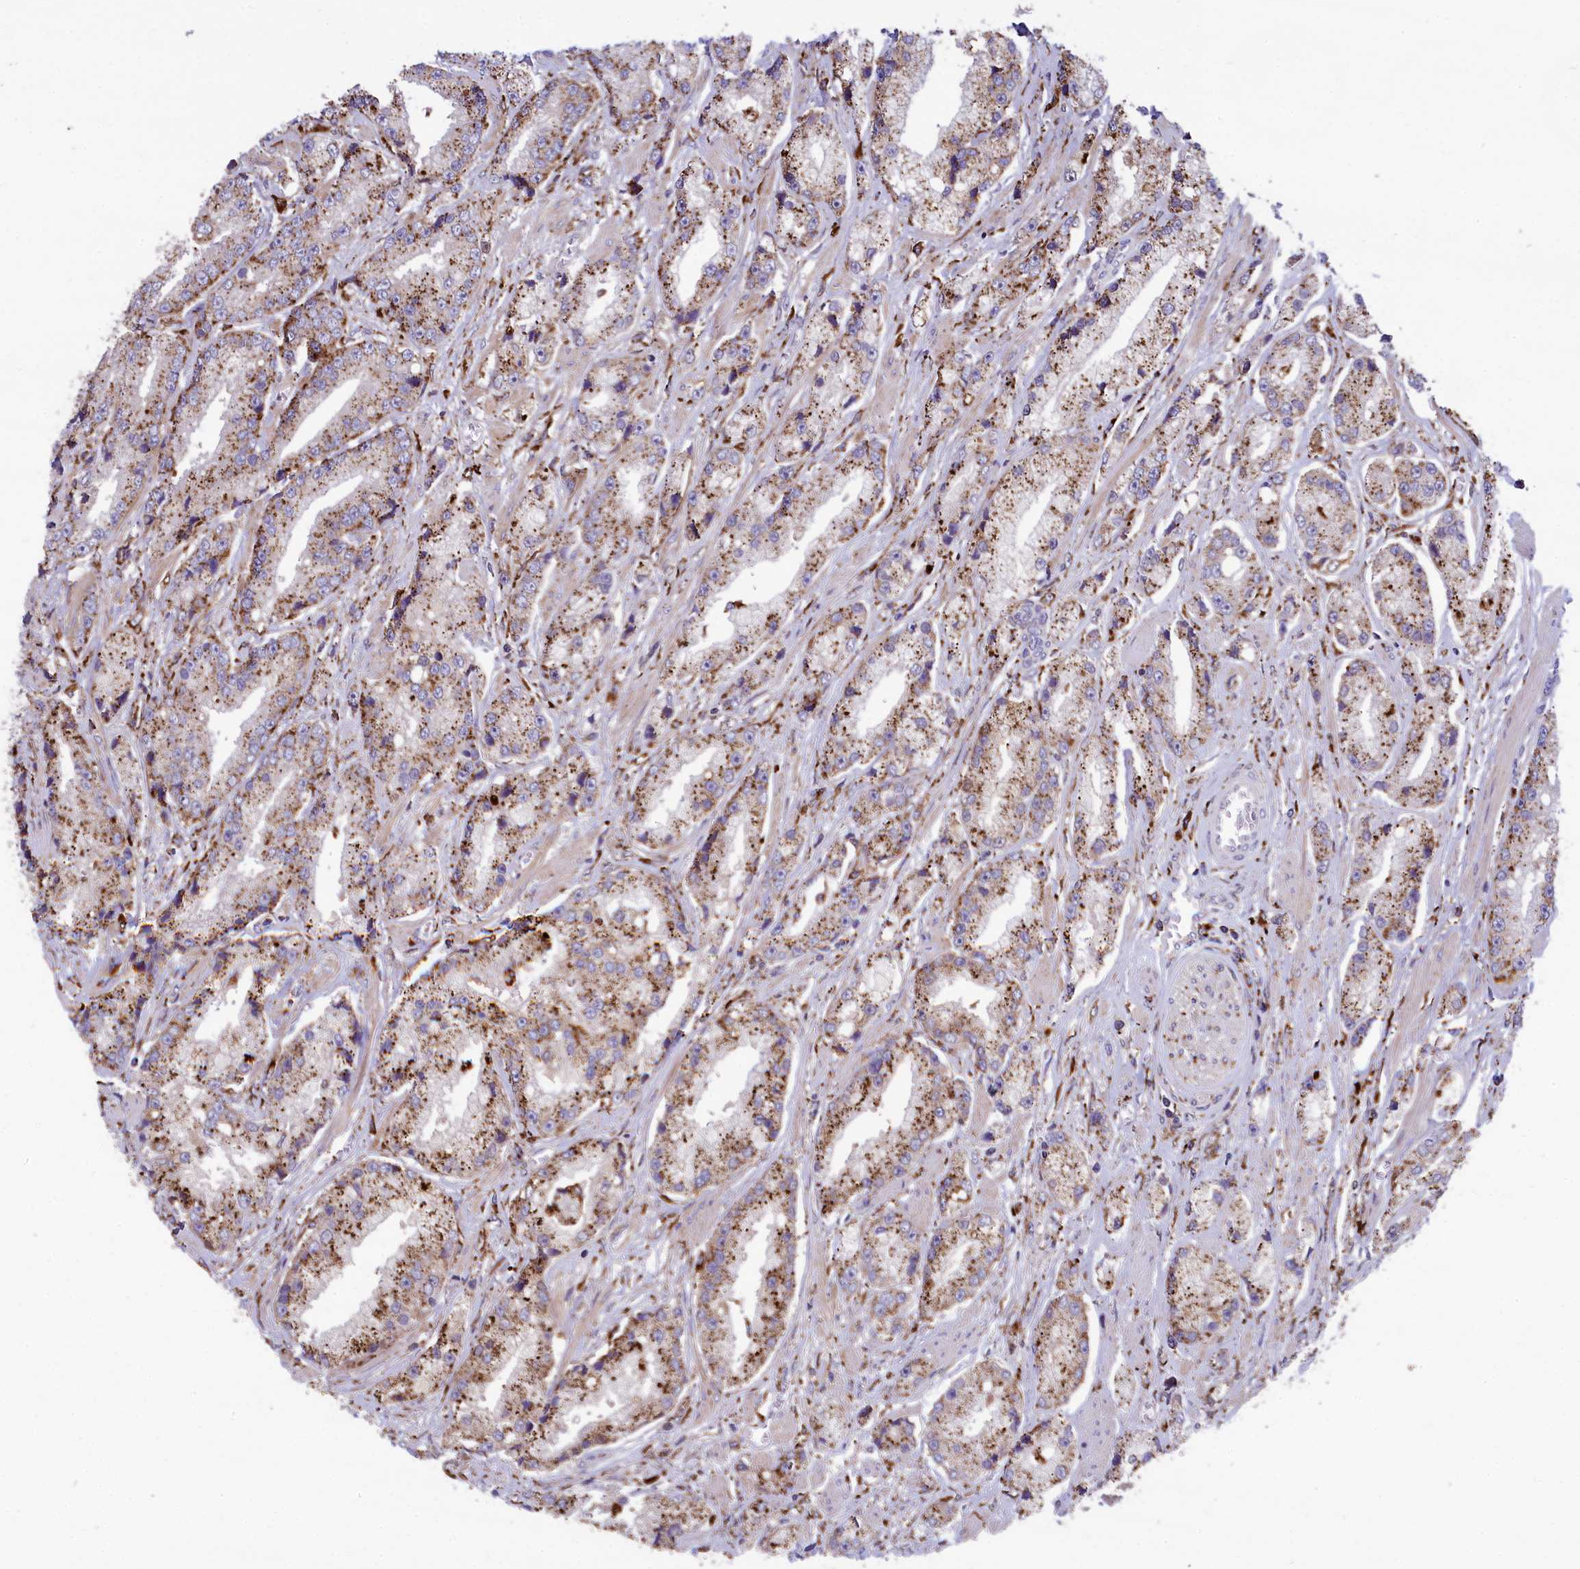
{"staining": {"intensity": "moderate", "quantity": "25%-75%", "location": "cytoplasmic/membranous"}, "tissue": "prostate cancer", "cell_type": "Tumor cells", "image_type": "cancer", "snomed": [{"axis": "morphology", "description": "Adenocarcinoma, High grade"}, {"axis": "topography", "description": "Prostate"}], "caption": "Immunohistochemical staining of high-grade adenocarcinoma (prostate) demonstrates moderate cytoplasmic/membranous protein expression in about 25%-75% of tumor cells. (DAB (3,3'-diaminobenzidine) IHC with brightfield microscopy, high magnification).", "gene": "MAN2B1", "patient": {"sex": "male", "age": 74}}